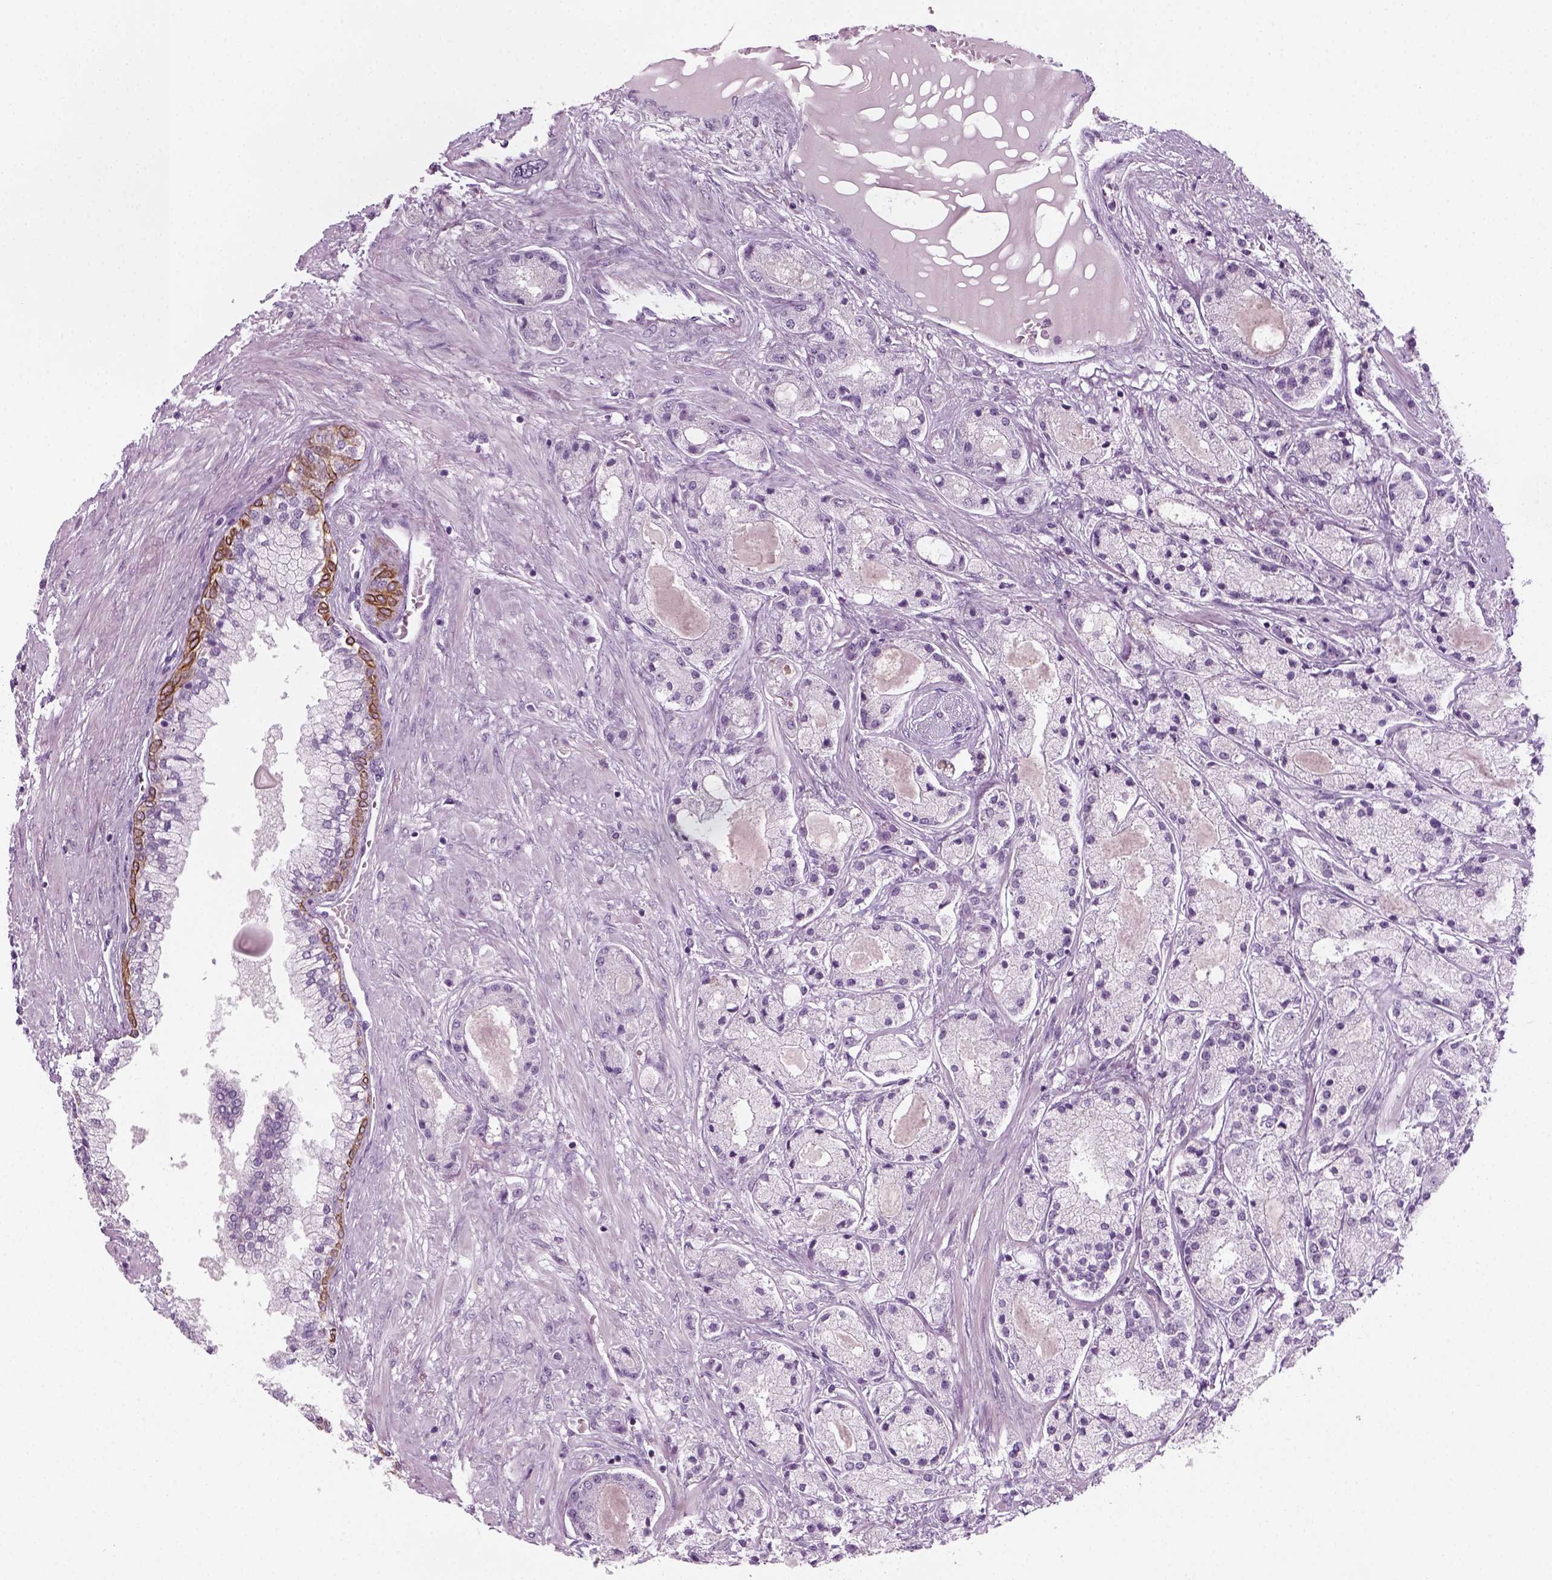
{"staining": {"intensity": "negative", "quantity": "none", "location": "none"}, "tissue": "prostate cancer", "cell_type": "Tumor cells", "image_type": "cancer", "snomed": [{"axis": "morphology", "description": "Adenocarcinoma, High grade"}, {"axis": "topography", "description": "Prostate"}], "caption": "Tumor cells show no significant expression in high-grade adenocarcinoma (prostate).", "gene": "KRT75", "patient": {"sex": "male", "age": 67}}